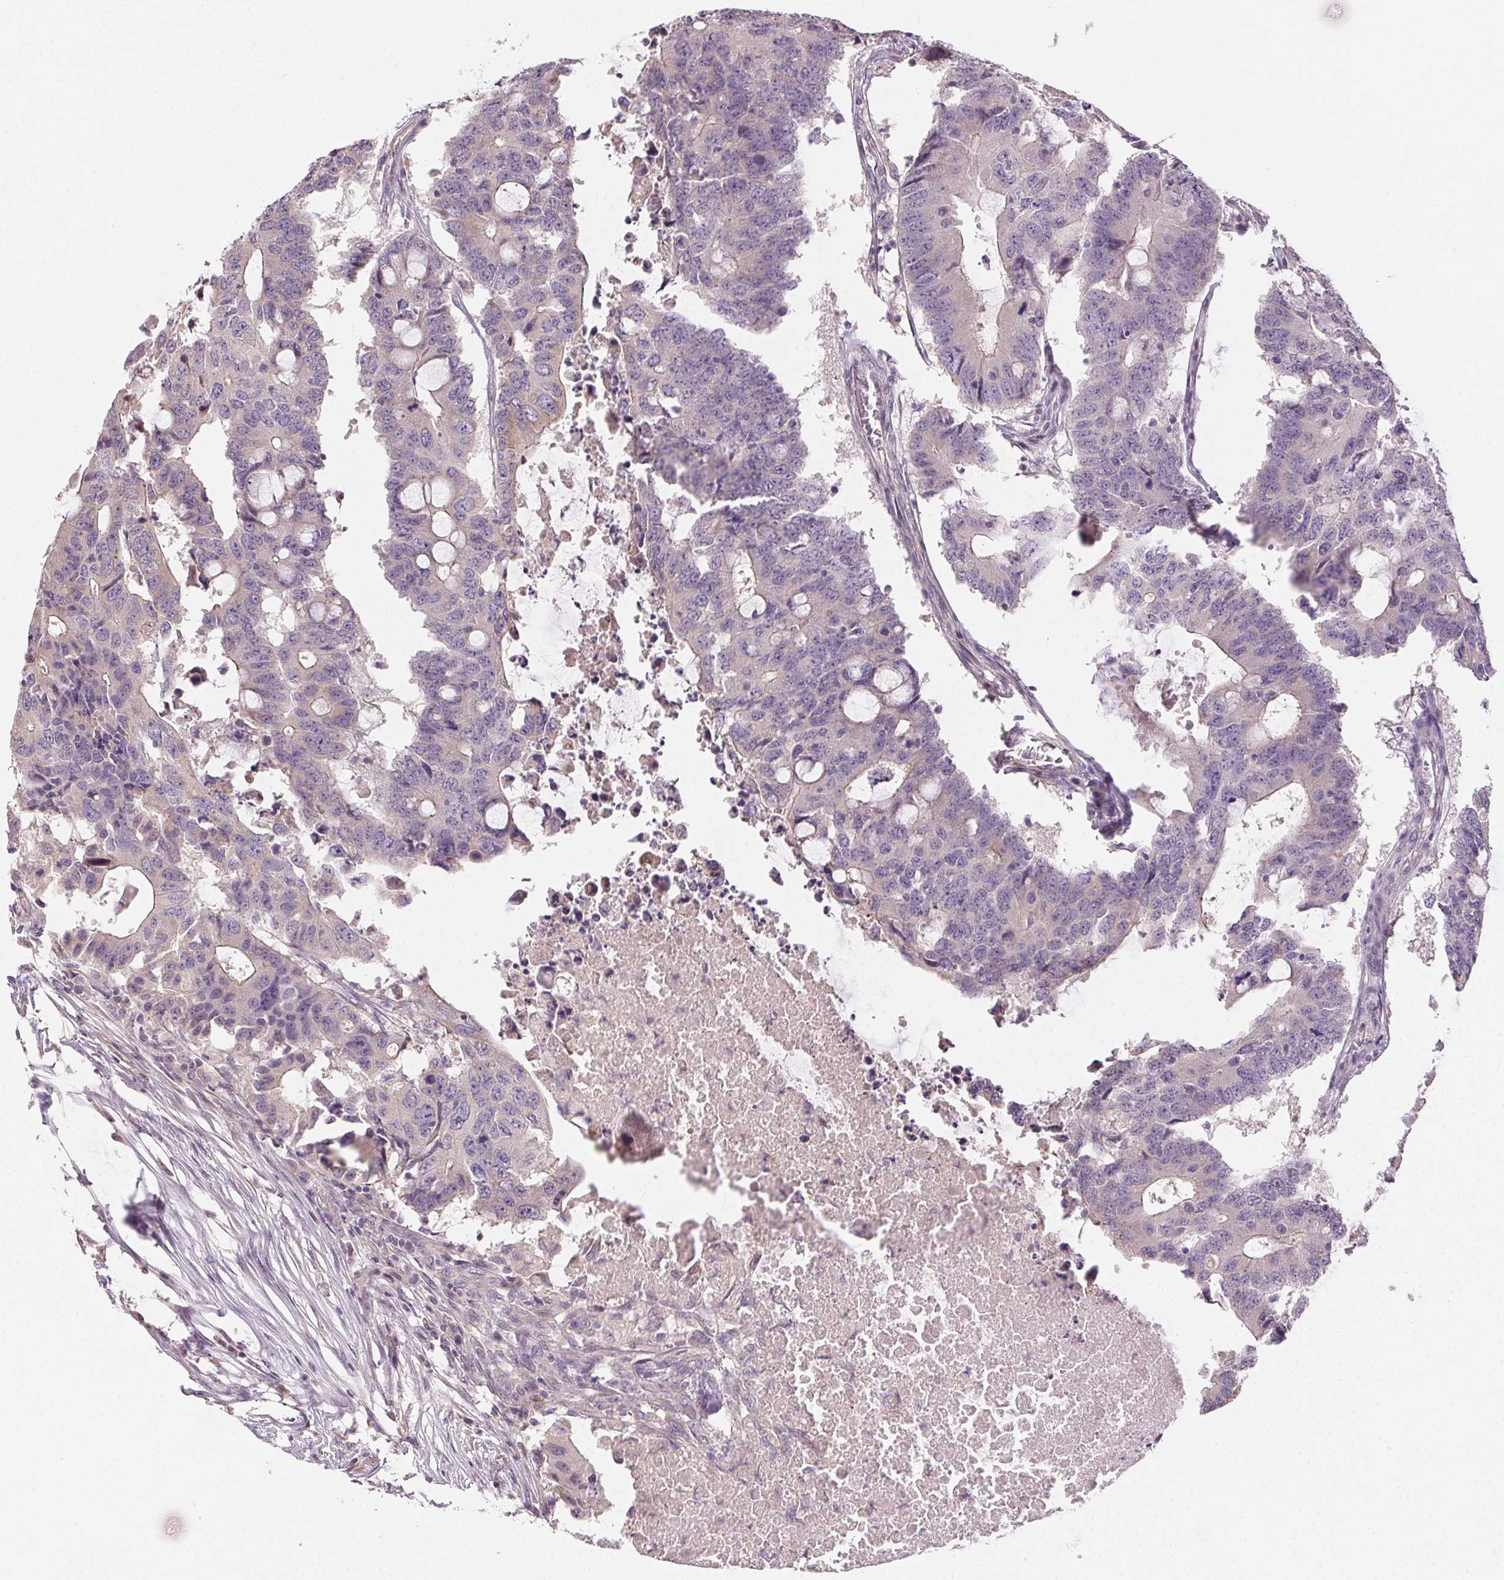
{"staining": {"intensity": "negative", "quantity": "none", "location": "none"}, "tissue": "colorectal cancer", "cell_type": "Tumor cells", "image_type": "cancer", "snomed": [{"axis": "morphology", "description": "Adenocarcinoma, NOS"}, {"axis": "topography", "description": "Colon"}], "caption": "Immunohistochemistry image of neoplastic tissue: colorectal cancer (adenocarcinoma) stained with DAB displays no significant protein positivity in tumor cells. Nuclei are stained in blue.", "gene": "ATP1B3", "patient": {"sex": "male", "age": 71}}